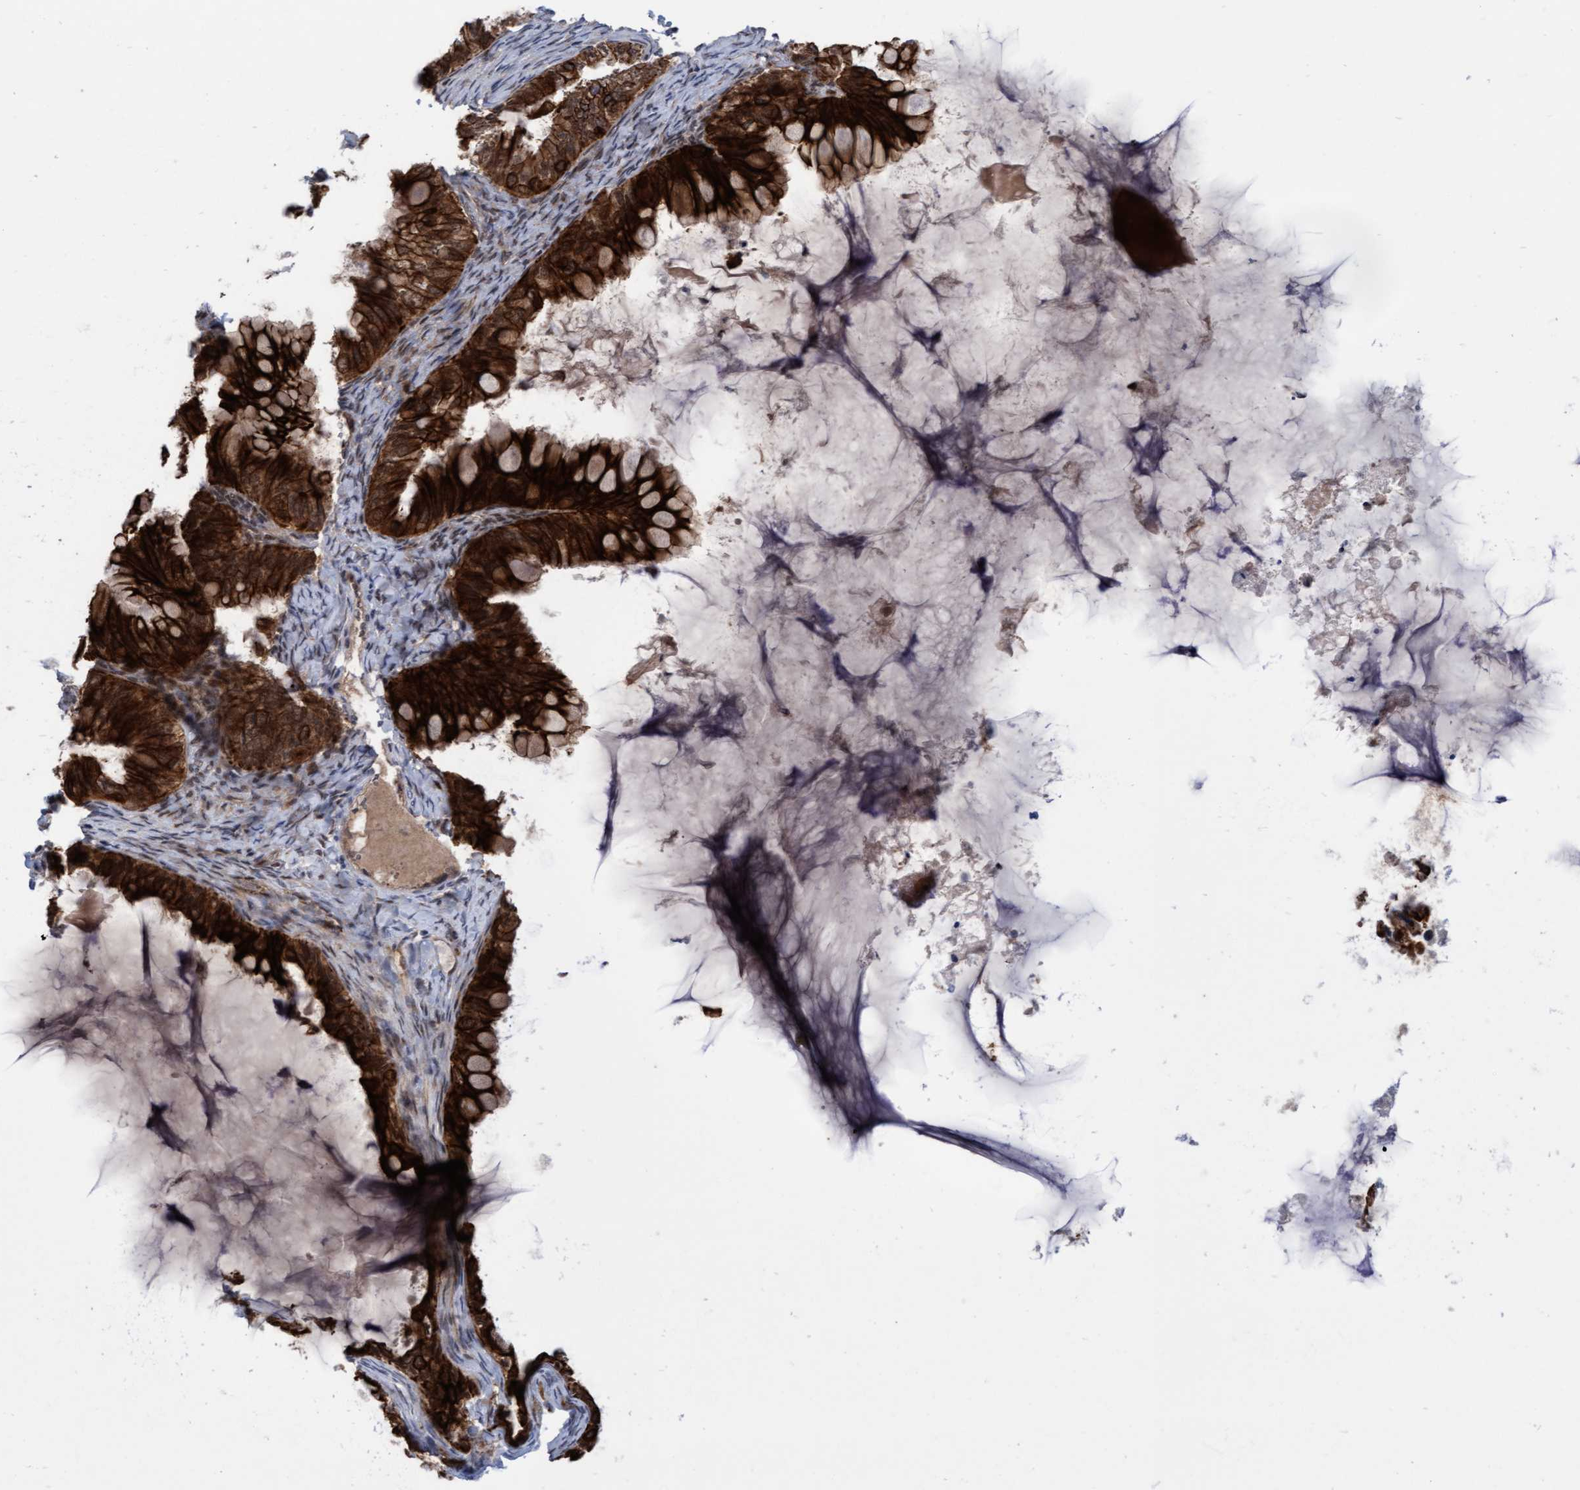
{"staining": {"intensity": "strong", "quantity": ">75%", "location": "cytoplasmic/membranous"}, "tissue": "ovarian cancer", "cell_type": "Tumor cells", "image_type": "cancer", "snomed": [{"axis": "morphology", "description": "Cystadenocarcinoma, mucinous, NOS"}, {"axis": "topography", "description": "Ovary"}], "caption": "Ovarian cancer was stained to show a protein in brown. There is high levels of strong cytoplasmic/membranous positivity in about >75% of tumor cells. The staining was performed using DAB (3,3'-diaminobenzidine), with brown indicating positive protein expression. Nuclei are stained blue with hematoxylin.", "gene": "RAP1GAP2", "patient": {"sex": "female", "age": 80}}